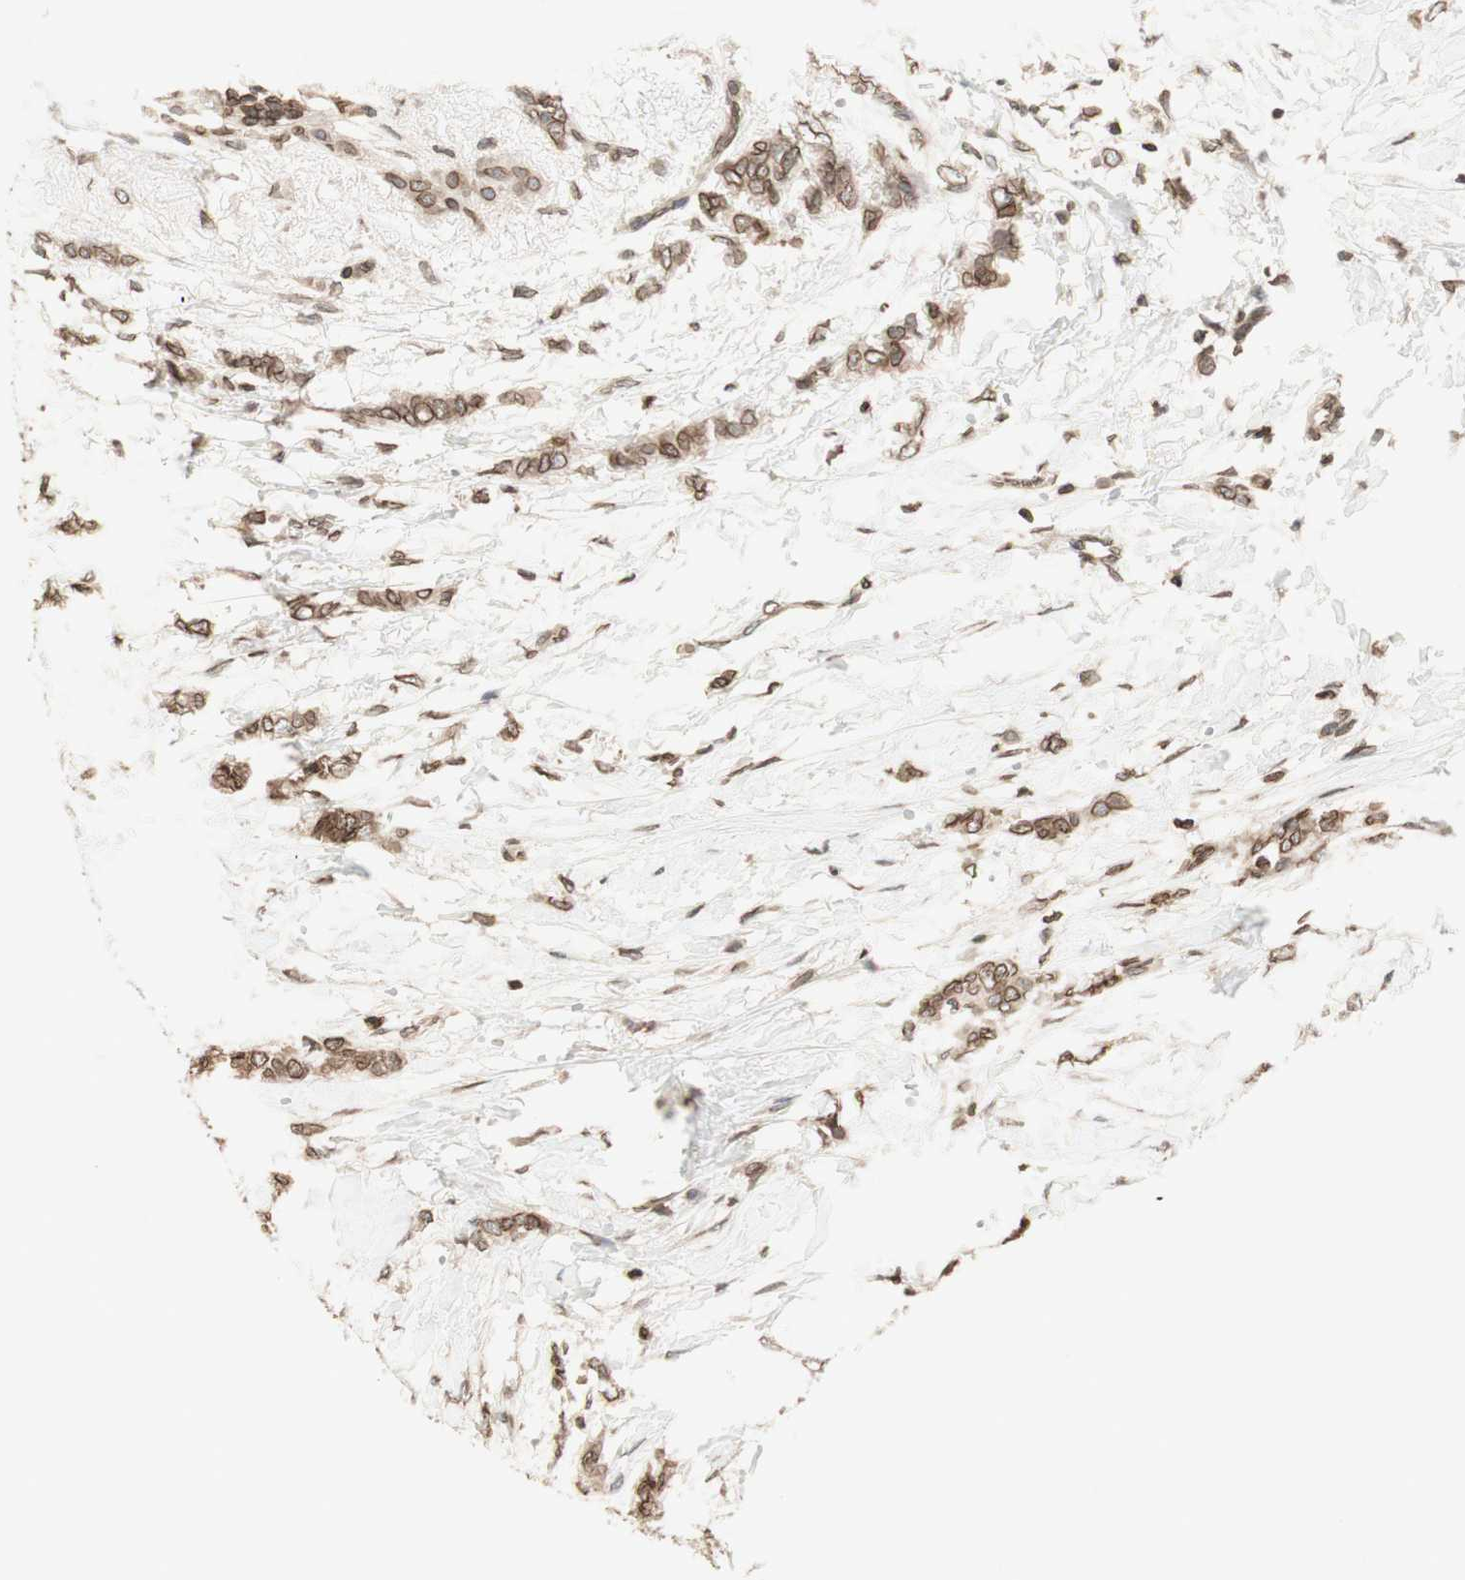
{"staining": {"intensity": "moderate", "quantity": ">75%", "location": "cytoplasmic/membranous,nuclear"}, "tissue": "breast cancer", "cell_type": "Tumor cells", "image_type": "cancer", "snomed": [{"axis": "morphology", "description": "Lobular carcinoma, in situ"}, {"axis": "morphology", "description": "Lobular carcinoma"}, {"axis": "topography", "description": "Breast"}], "caption": "This is a micrograph of immunohistochemistry (IHC) staining of breast lobular carcinoma in situ, which shows moderate expression in the cytoplasmic/membranous and nuclear of tumor cells.", "gene": "TMPO", "patient": {"sex": "female", "age": 41}}